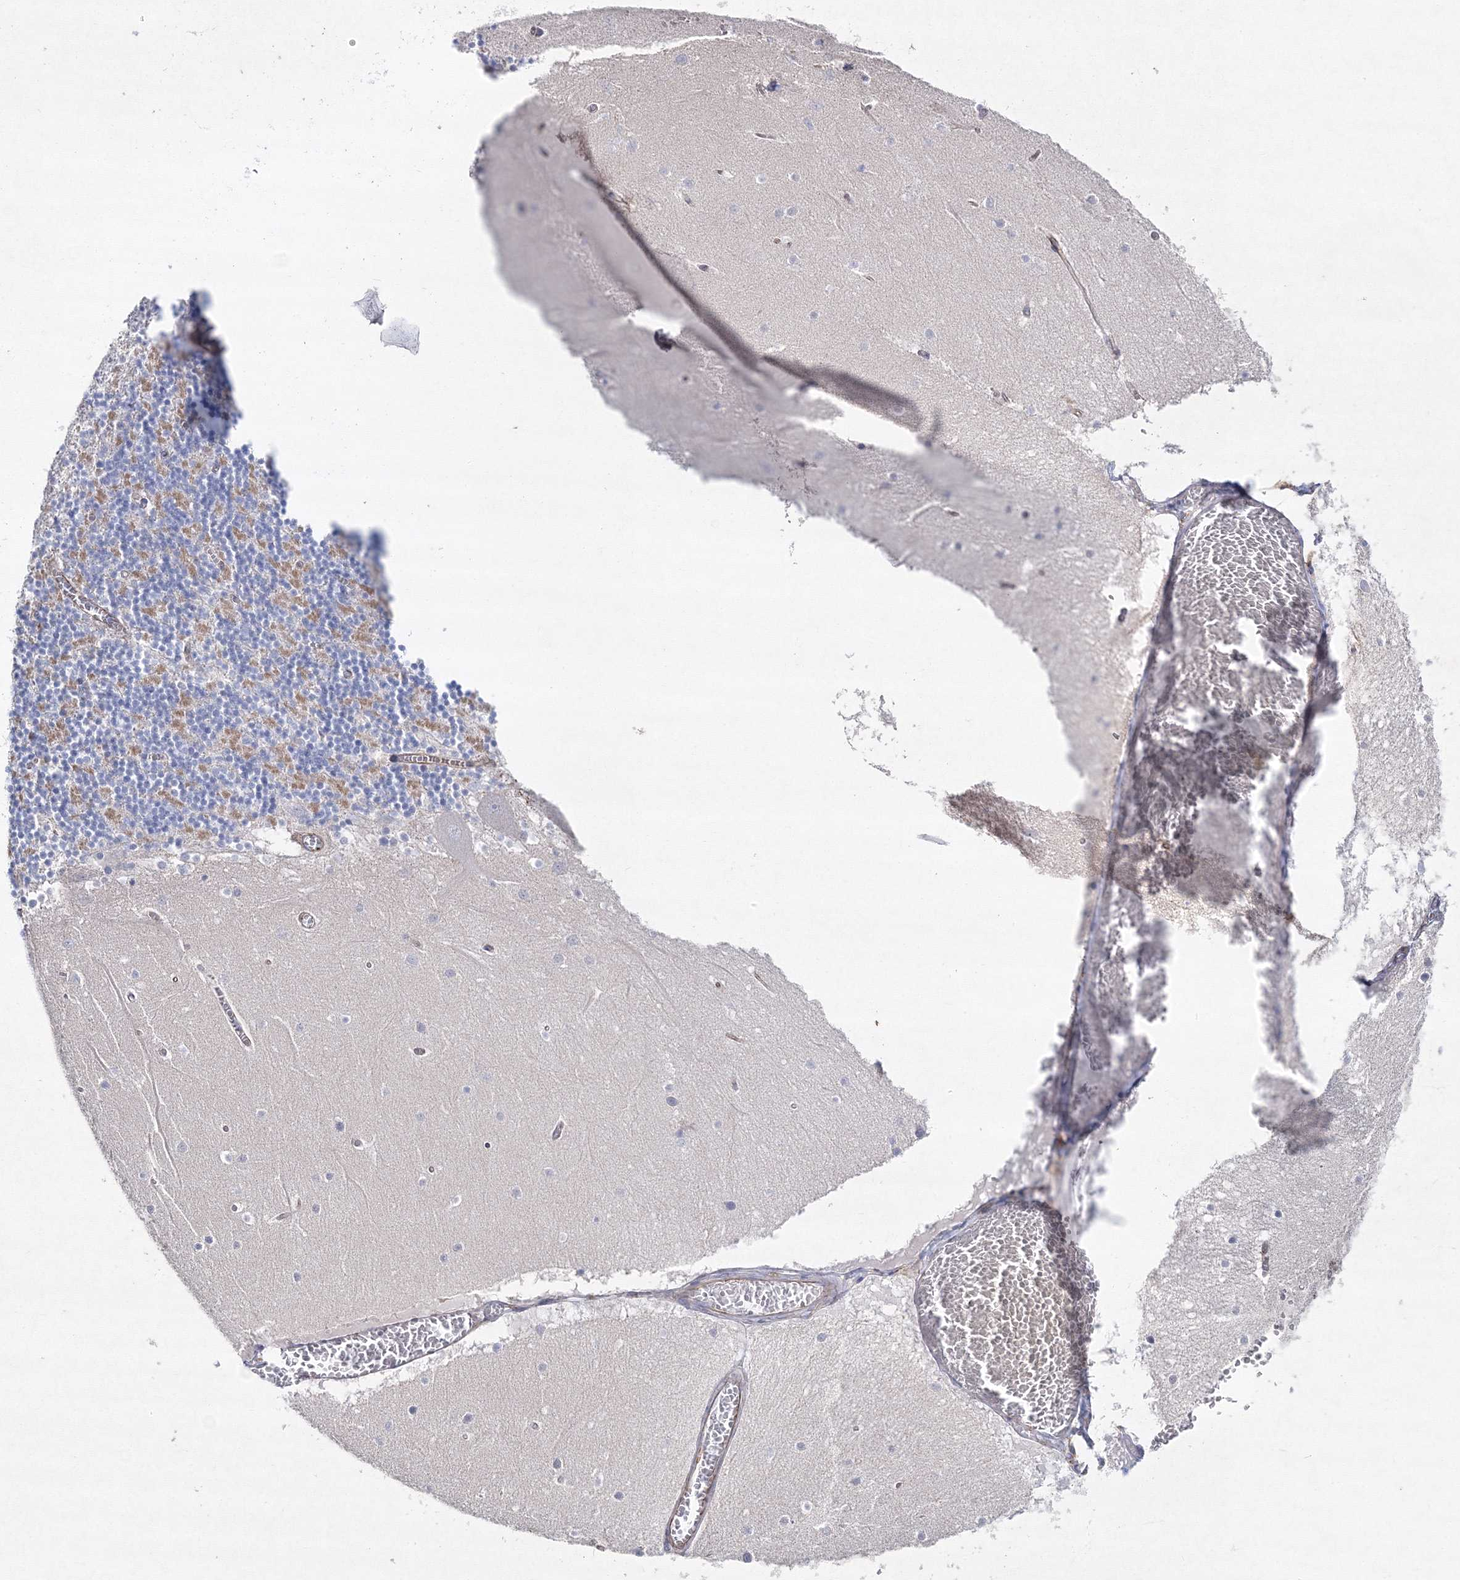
{"staining": {"intensity": "negative", "quantity": "none", "location": "none"}, "tissue": "cerebellum", "cell_type": "Cells in granular layer", "image_type": "normal", "snomed": [{"axis": "morphology", "description": "Normal tissue, NOS"}, {"axis": "topography", "description": "Cerebellum"}], "caption": "A high-resolution photomicrograph shows immunohistochemistry staining of normal cerebellum, which reveals no significant positivity in cells in granular layer. (DAB (3,3'-diaminobenzidine) immunohistochemistry, high magnification).", "gene": "NAA40", "patient": {"sex": "female", "age": 28}}